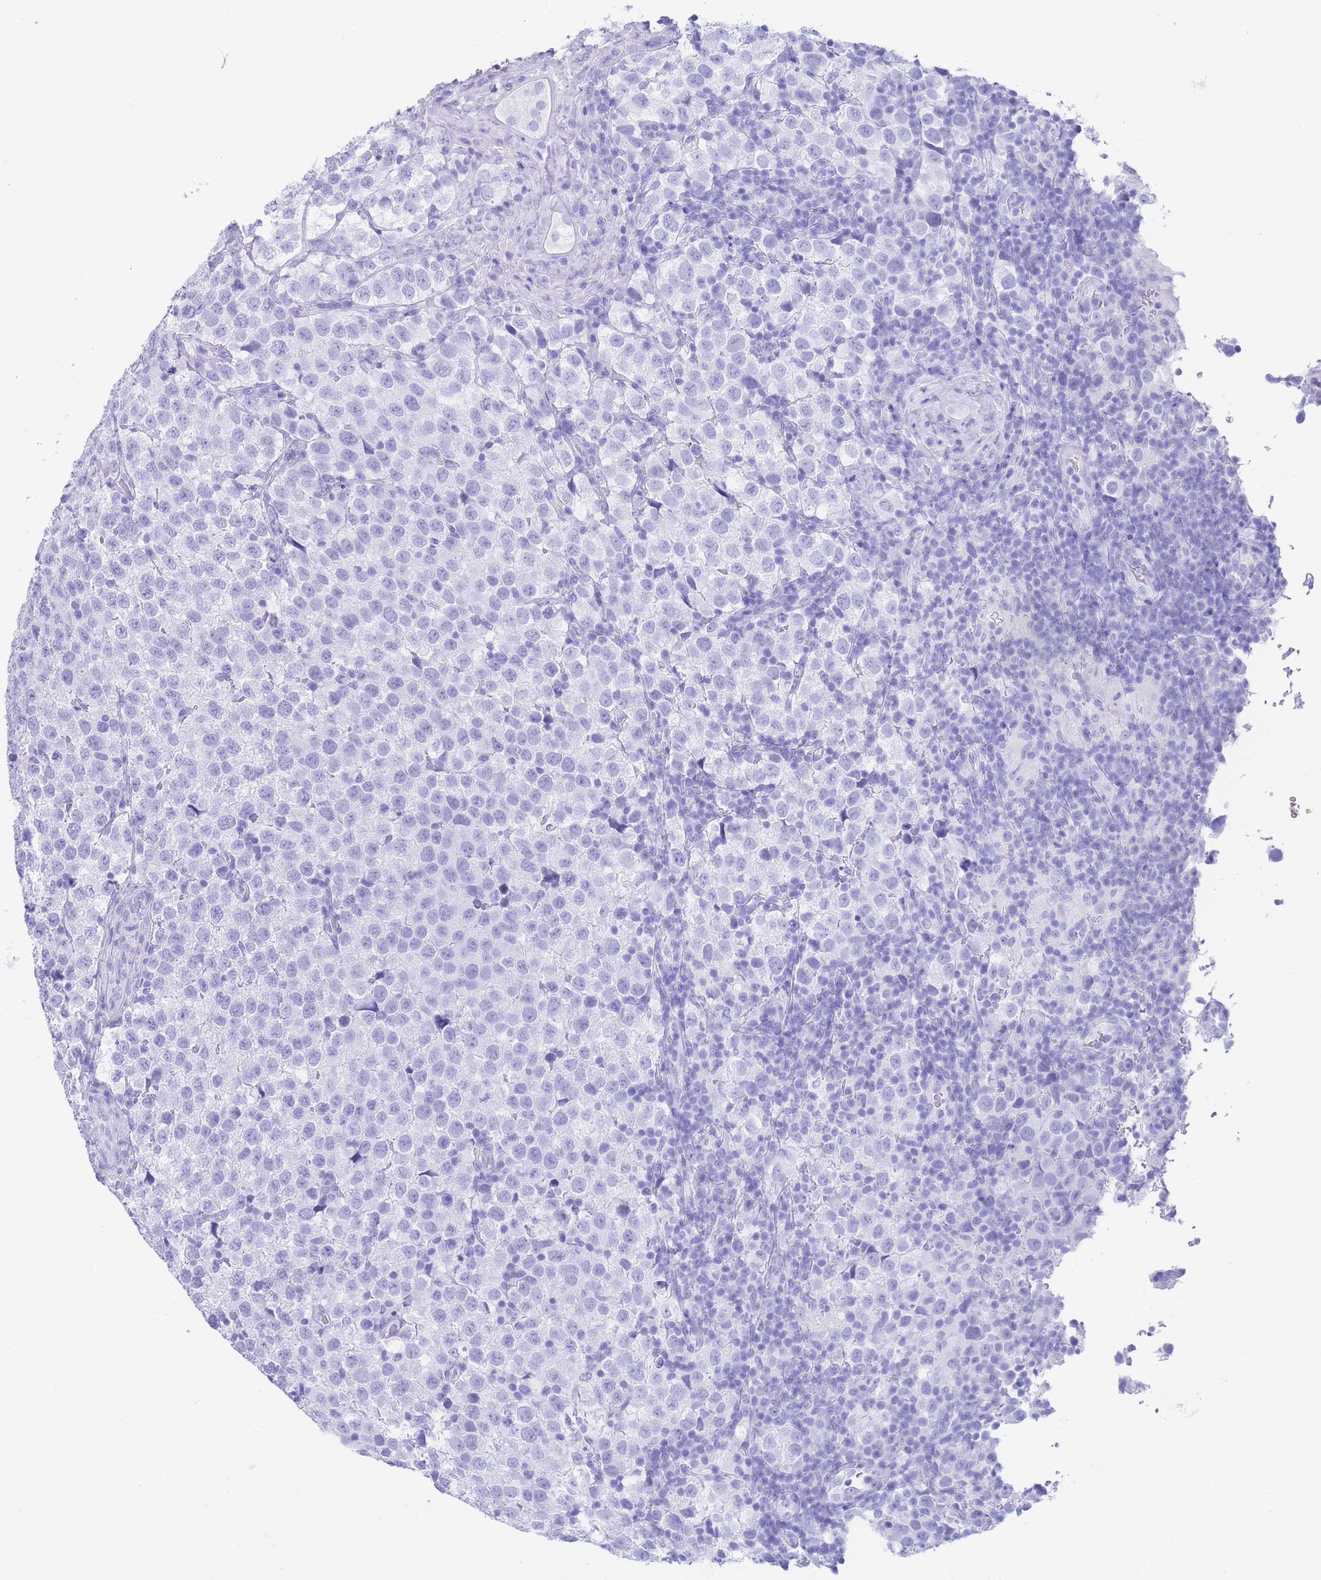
{"staining": {"intensity": "negative", "quantity": "none", "location": "none"}, "tissue": "testis cancer", "cell_type": "Tumor cells", "image_type": "cancer", "snomed": [{"axis": "morphology", "description": "Seminoma, NOS"}, {"axis": "topography", "description": "Testis"}], "caption": "Immunohistochemistry histopathology image of neoplastic tissue: human testis seminoma stained with DAB (3,3'-diaminobenzidine) reveals no significant protein positivity in tumor cells.", "gene": "SLCO1B3", "patient": {"sex": "male", "age": 34}}